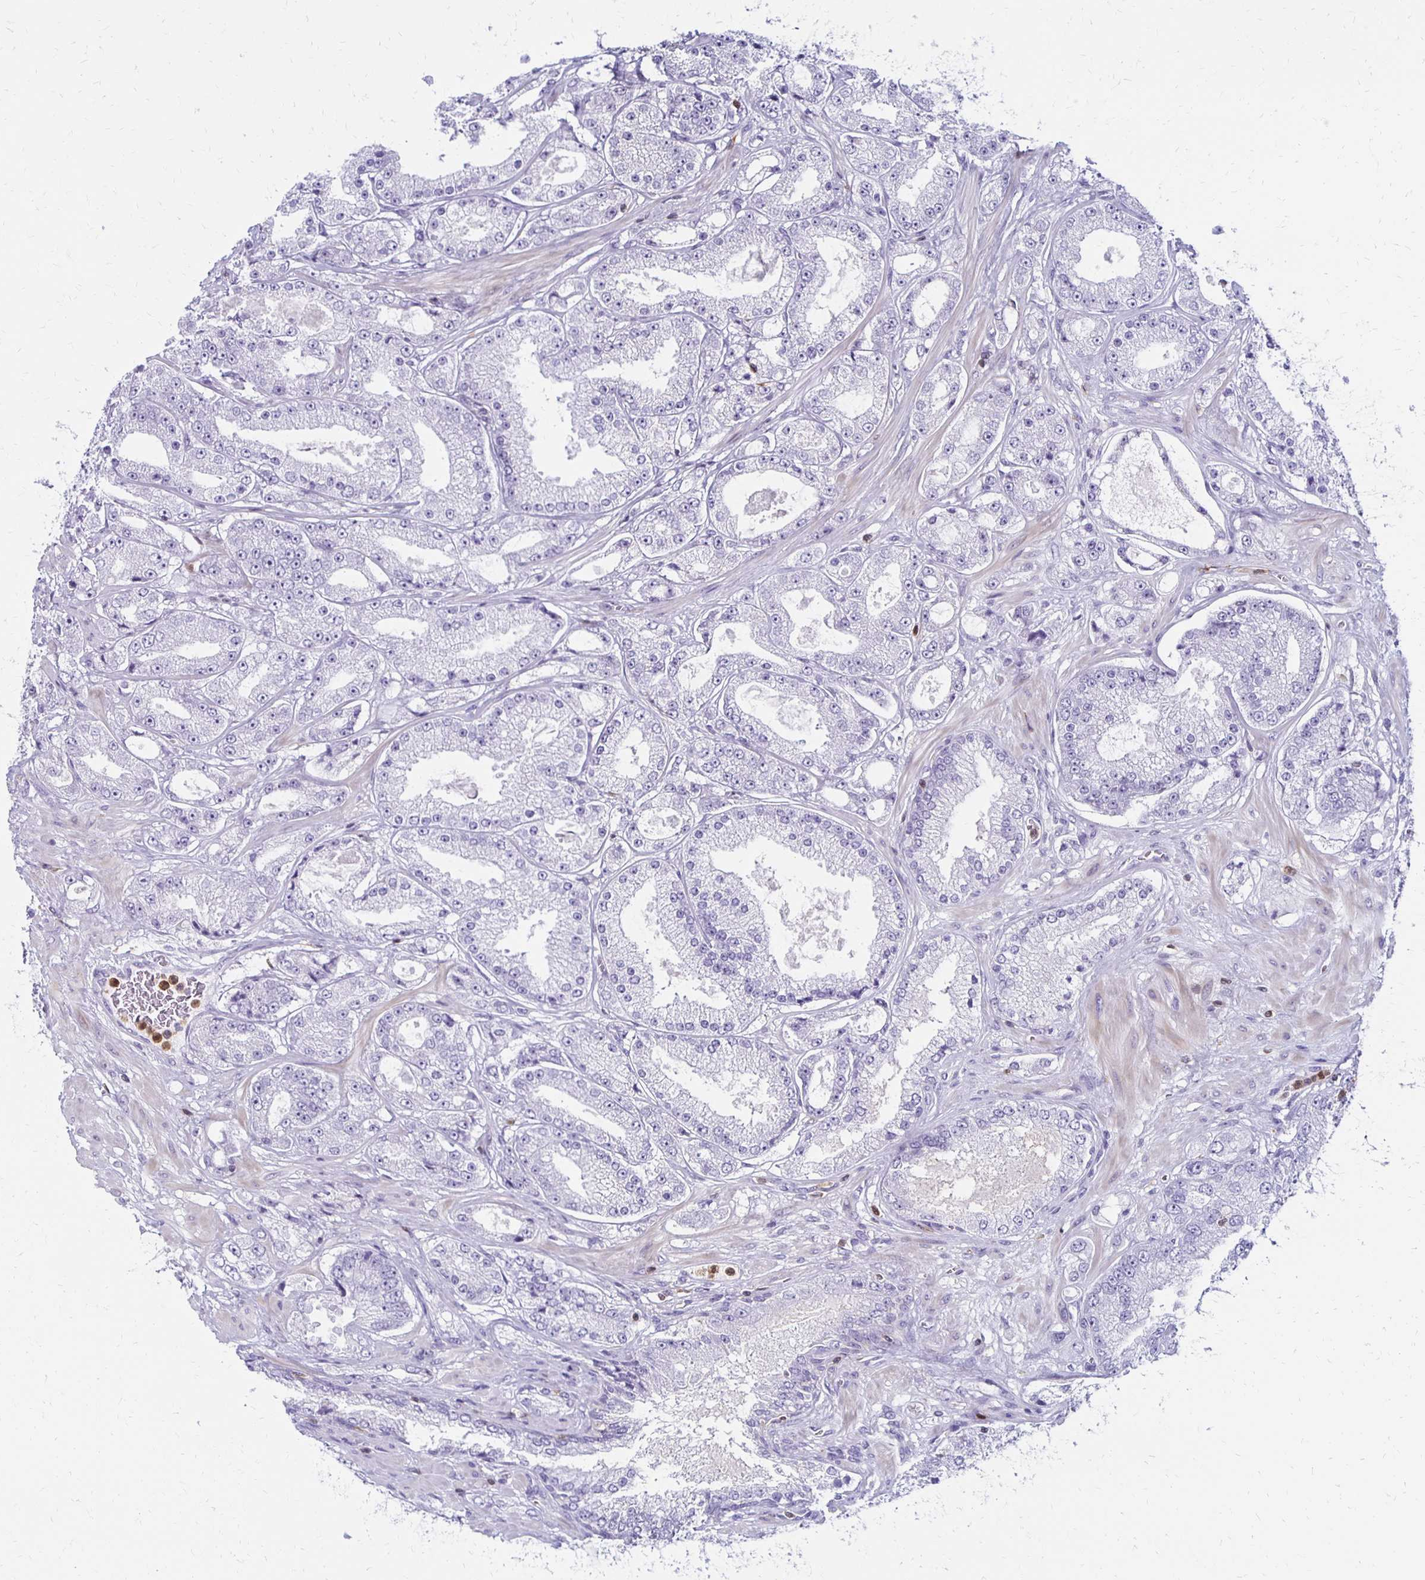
{"staining": {"intensity": "negative", "quantity": "none", "location": "none"}, "tissue": "prostate cancer", "cell_type": "Tumor cells", "image_type": "cancer", "snomed": [{"axis": "morphology", "description": "Normal tissue, NOS"}, {"axis": "morphology", "description": "Adenocarcinoma, High grade"}, {"axis": "topography", "description": "Prostate"}, {"axis": "topography", "description": "Peripheral nerve tissue"}], "caption": "This photomicrograph is of prostate cancer stained with IHC to label a protein in brown with the nuclei are counter-stained blue. There is no staining in tumor cells.", "gene": "CCL21", "patient": {"sex": "male", "age": 68}}